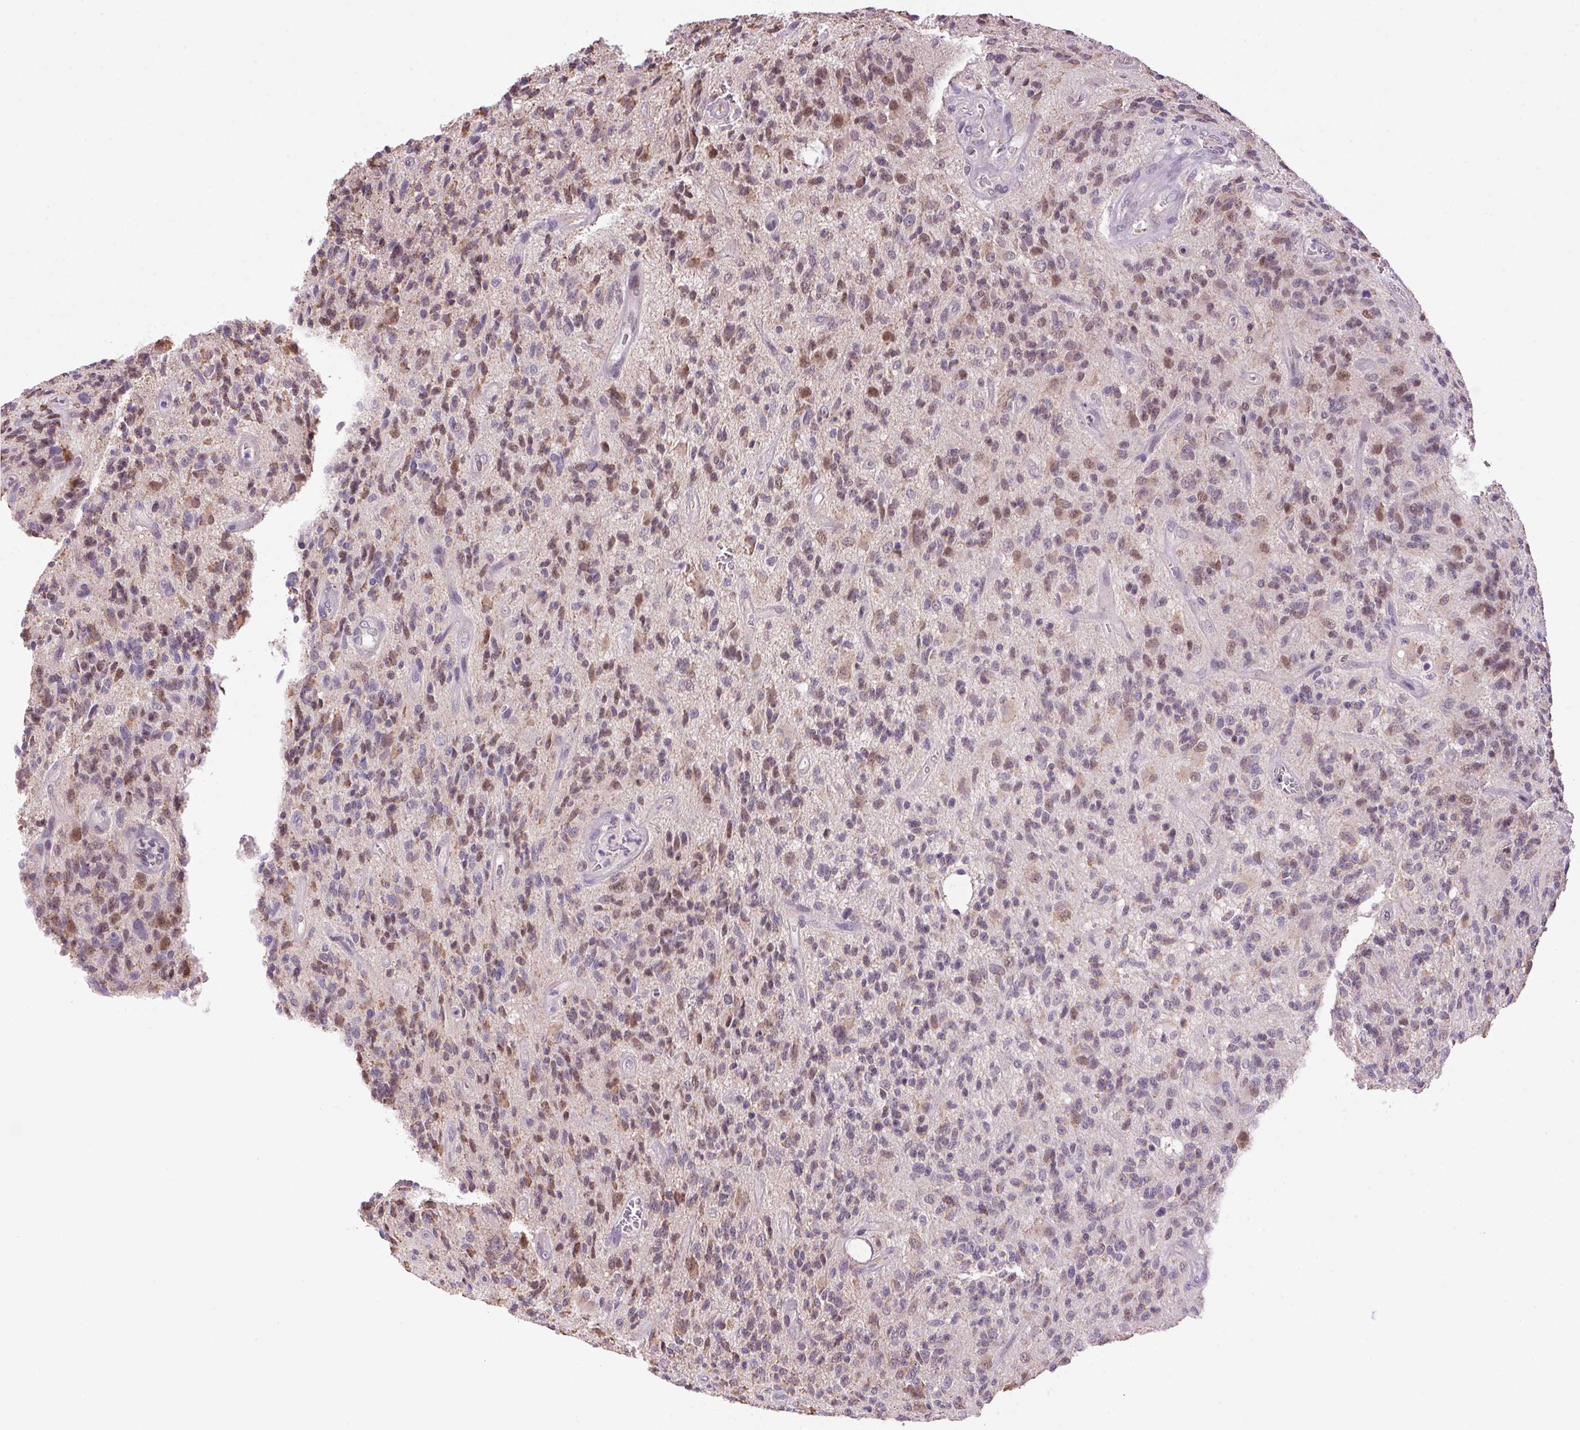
{"staining": {"intensity": "weak", "quantity": "25%-75%", "location": "cytoplasmic/membranous,nuclear"}, "tissue": "glioma", "cell_type": "Tumor cells", "image_type": "cancer", "snomed": [{"axis": "morphology", "description": "Glioma, malignant, High grade"}, {"axis": "topography", "description": "Brain"}], "caption": "Human malignant high-grade glioma stained with a protein marker displays weak staining in tumor cells.", "gene": "AKR1E2", "patient": {"sex": "male", "age": 76}}